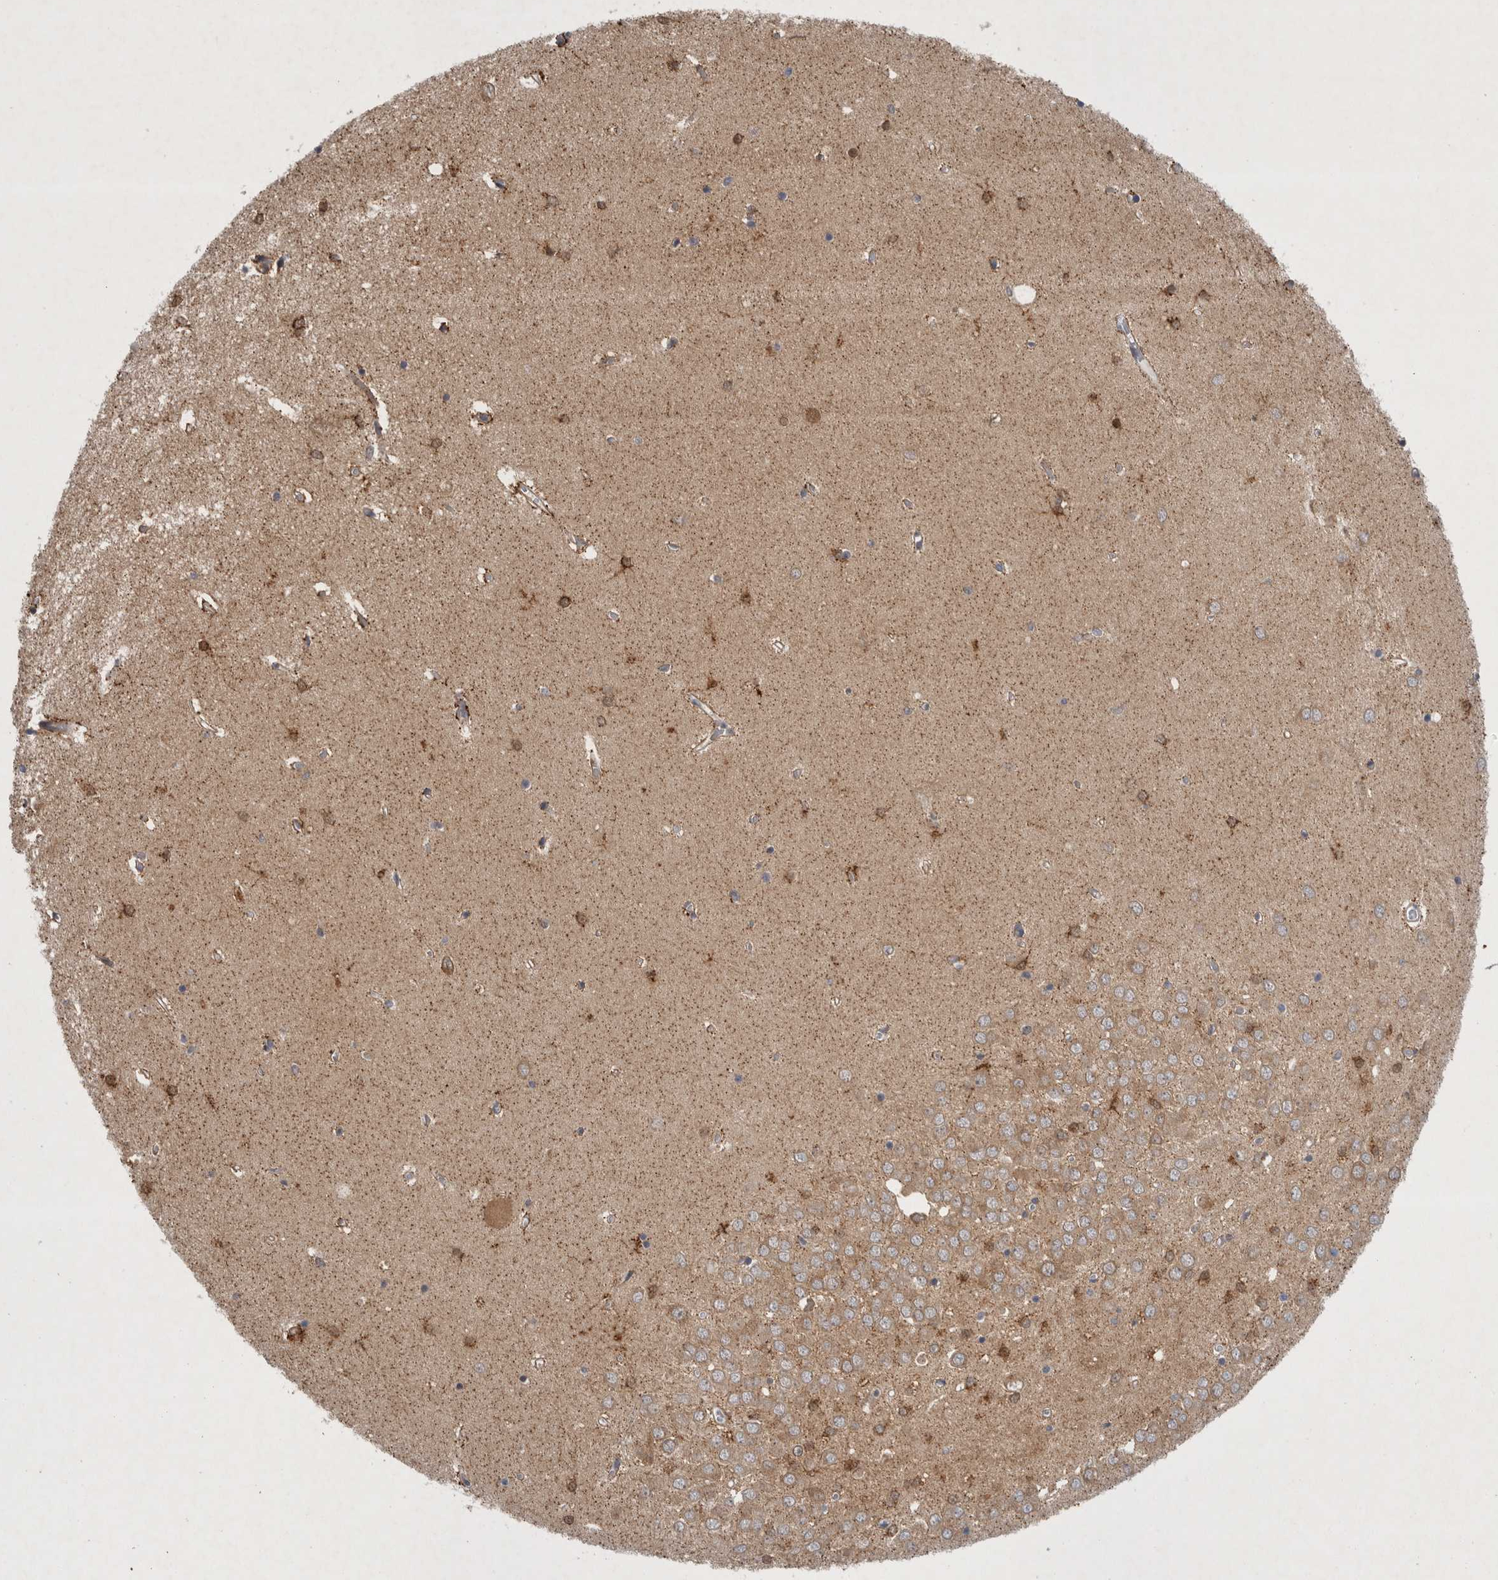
{"staining": {"intensity": "moderate", "quantity": "25%-75%", "location": "cytoplasmic/membranous"}, "tissue": "hippocampus", "cell_type": "Glial cells", "image_type": "normal", "snomed": [{"axis": "morphology", "description": "Normal tissue, NOS"}, {"axis": "topography", "description": "Hippocampus"}], "caption": "Hippocampus stained with immunohistochemistry reveals moderate cytoplasmic/membranous expression in about 25%-75% of glial cells. (IHC, brightfield microscopy, high magnification).", "gene": "PDCD2", "patient": {"sex": "male", "age": 70}}